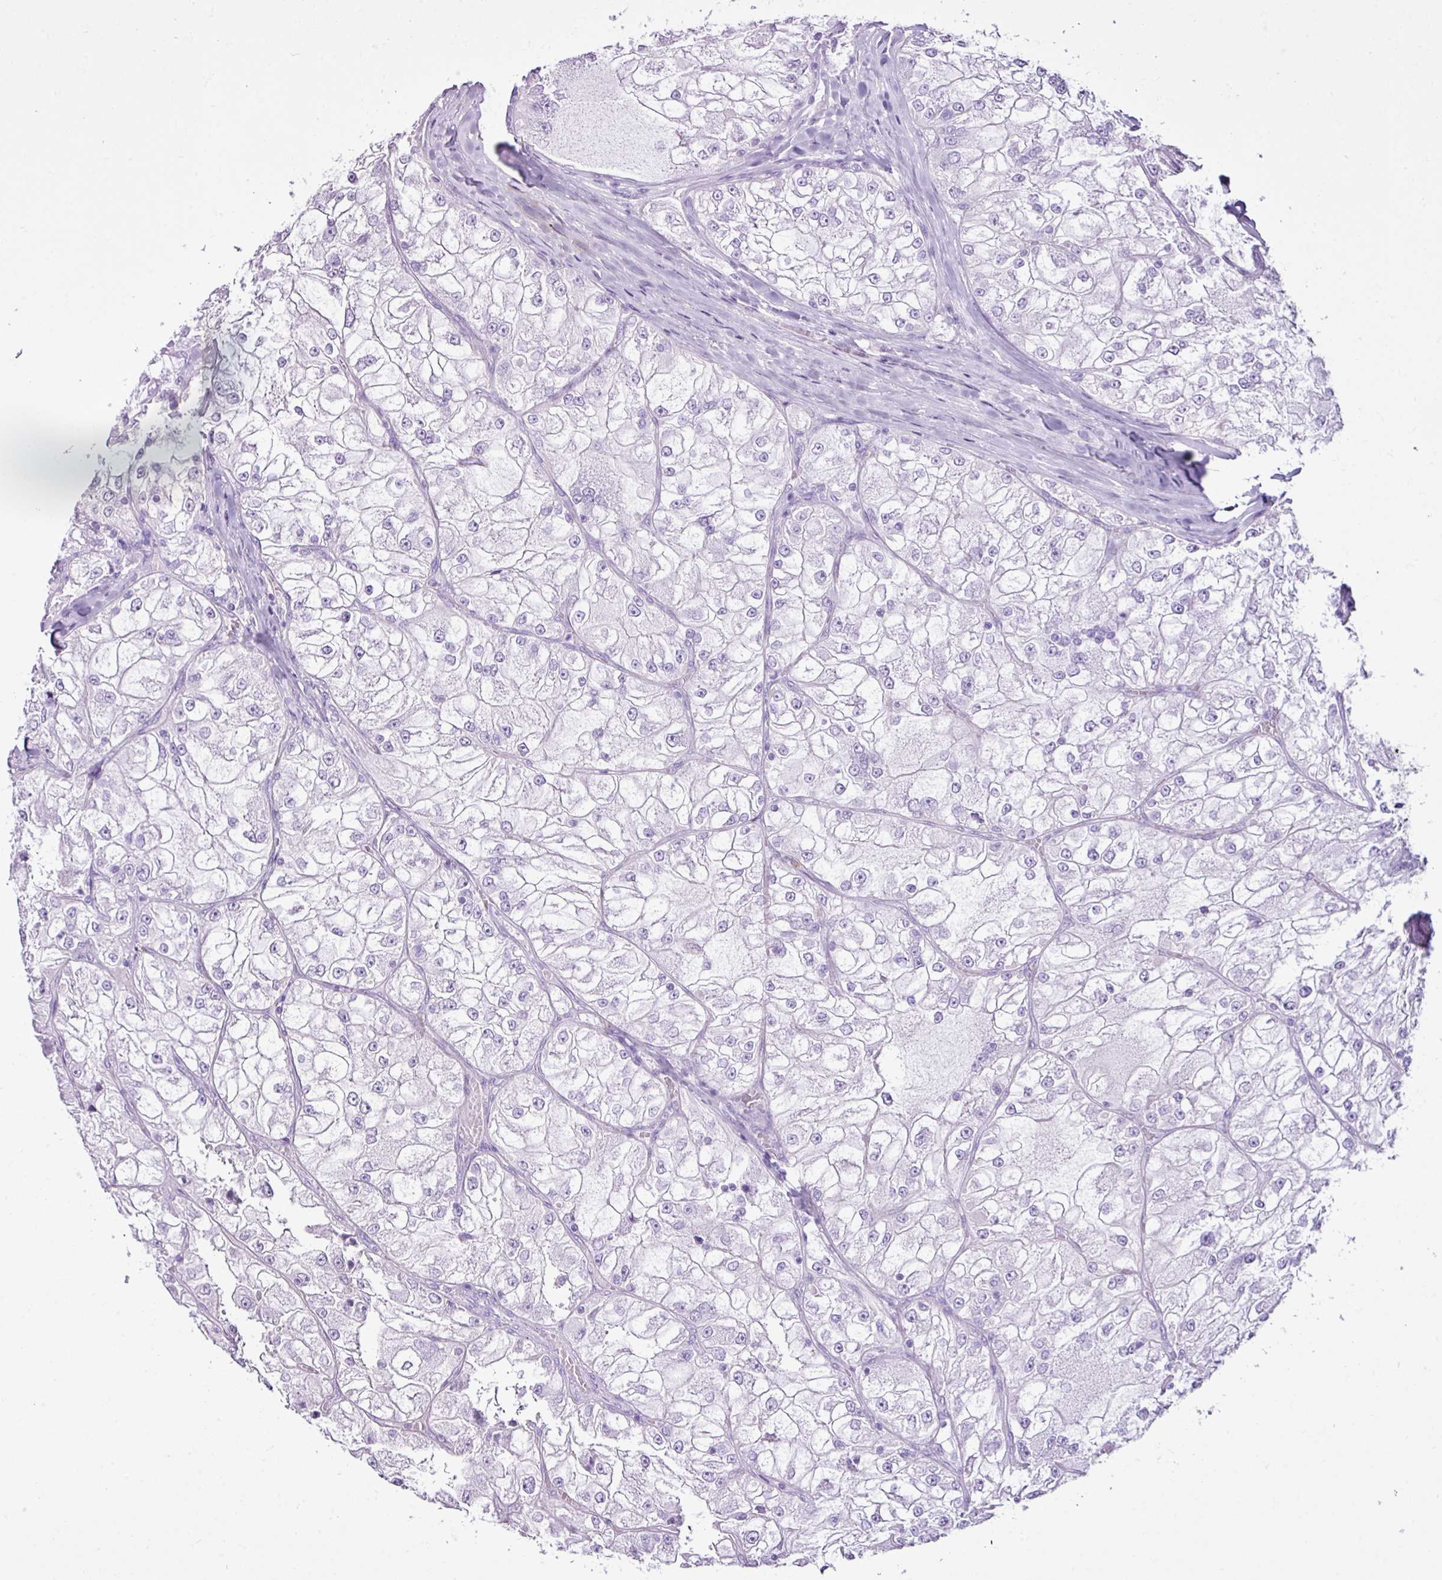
{"staining": {"intensity": "negative", "quantity": "none", "location": "none"}, "tissue": "renal cancer", "cell_type": "Tumor cells", "image_type": "cancer", "snomed": [{"axis": "morphology", "description": "Adenocarcinoma, NOS"}, {"axis": "topography", "description": "Kidney"}], "caption": "Tumor cells show no significant protein positivity in renal adenocarcinoma.", "gene": "LILRB4", "patient": {"sex": "female", "age": 72}}